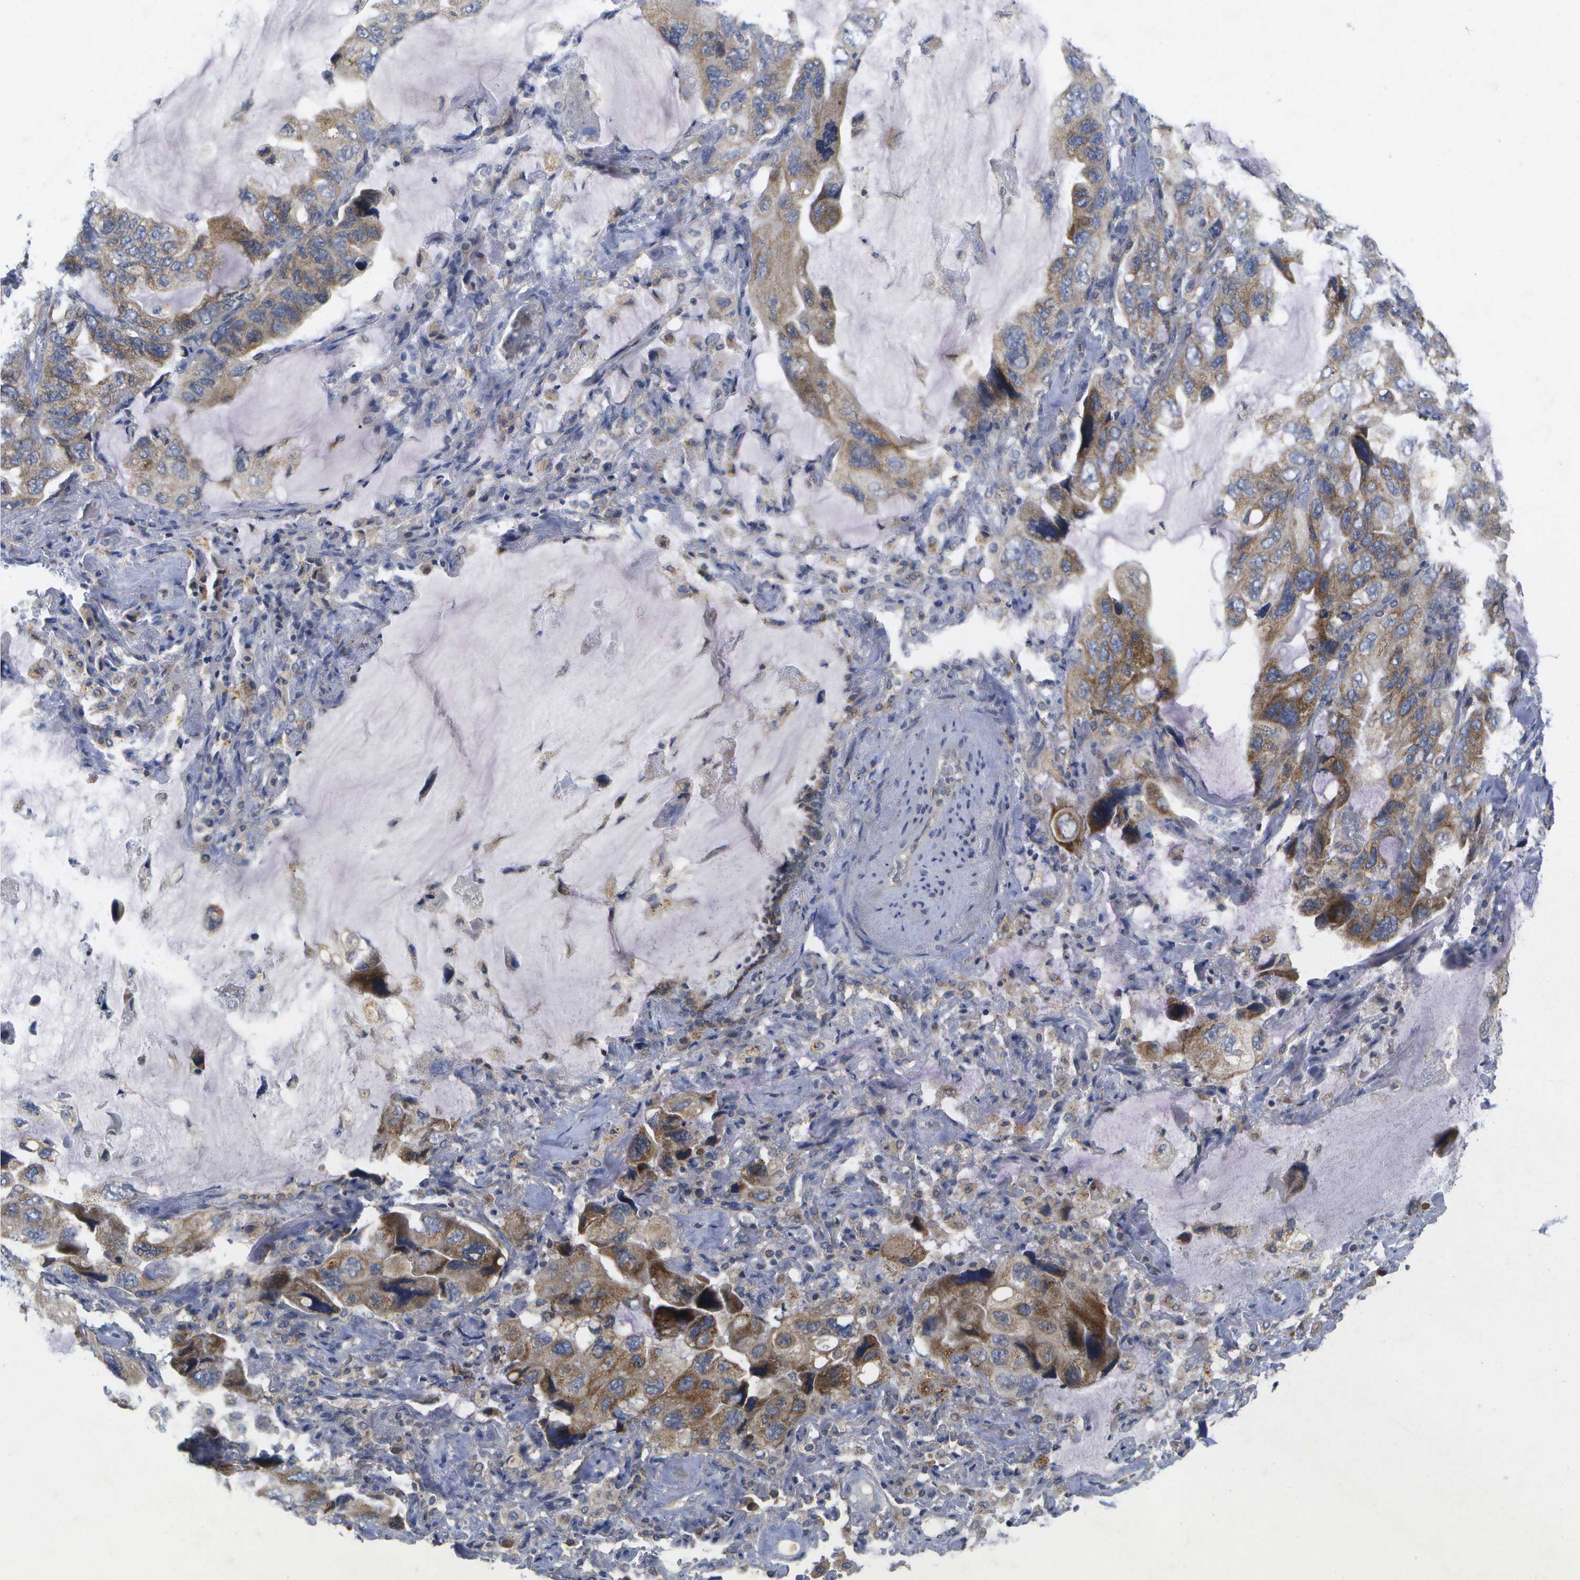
{"staining": {"intensity": "moderate", "quantity": "25%-75%", "location": "cytoplasmic/membranous"}, "tissue": "lung cancer", "cell_type": "Tumor cells", "image_type": "cancer", "snomed": [{"axis": "morphology", "description": "Squamous cell carcinoma, NOS"}, {"axis": "topography", "description": "Lung"}], "caption": "IHC (DAB) staining of squamous cell carcinoma (lung) reveals moderate cytoplasmic/membranous protein positivity in approximately 25%-75% of tumor cells. (Brightfield microscopy of DAB IHC at high magnification).", "gene": "KDELR1", "patient": {"sex": "female", "age": 73}}